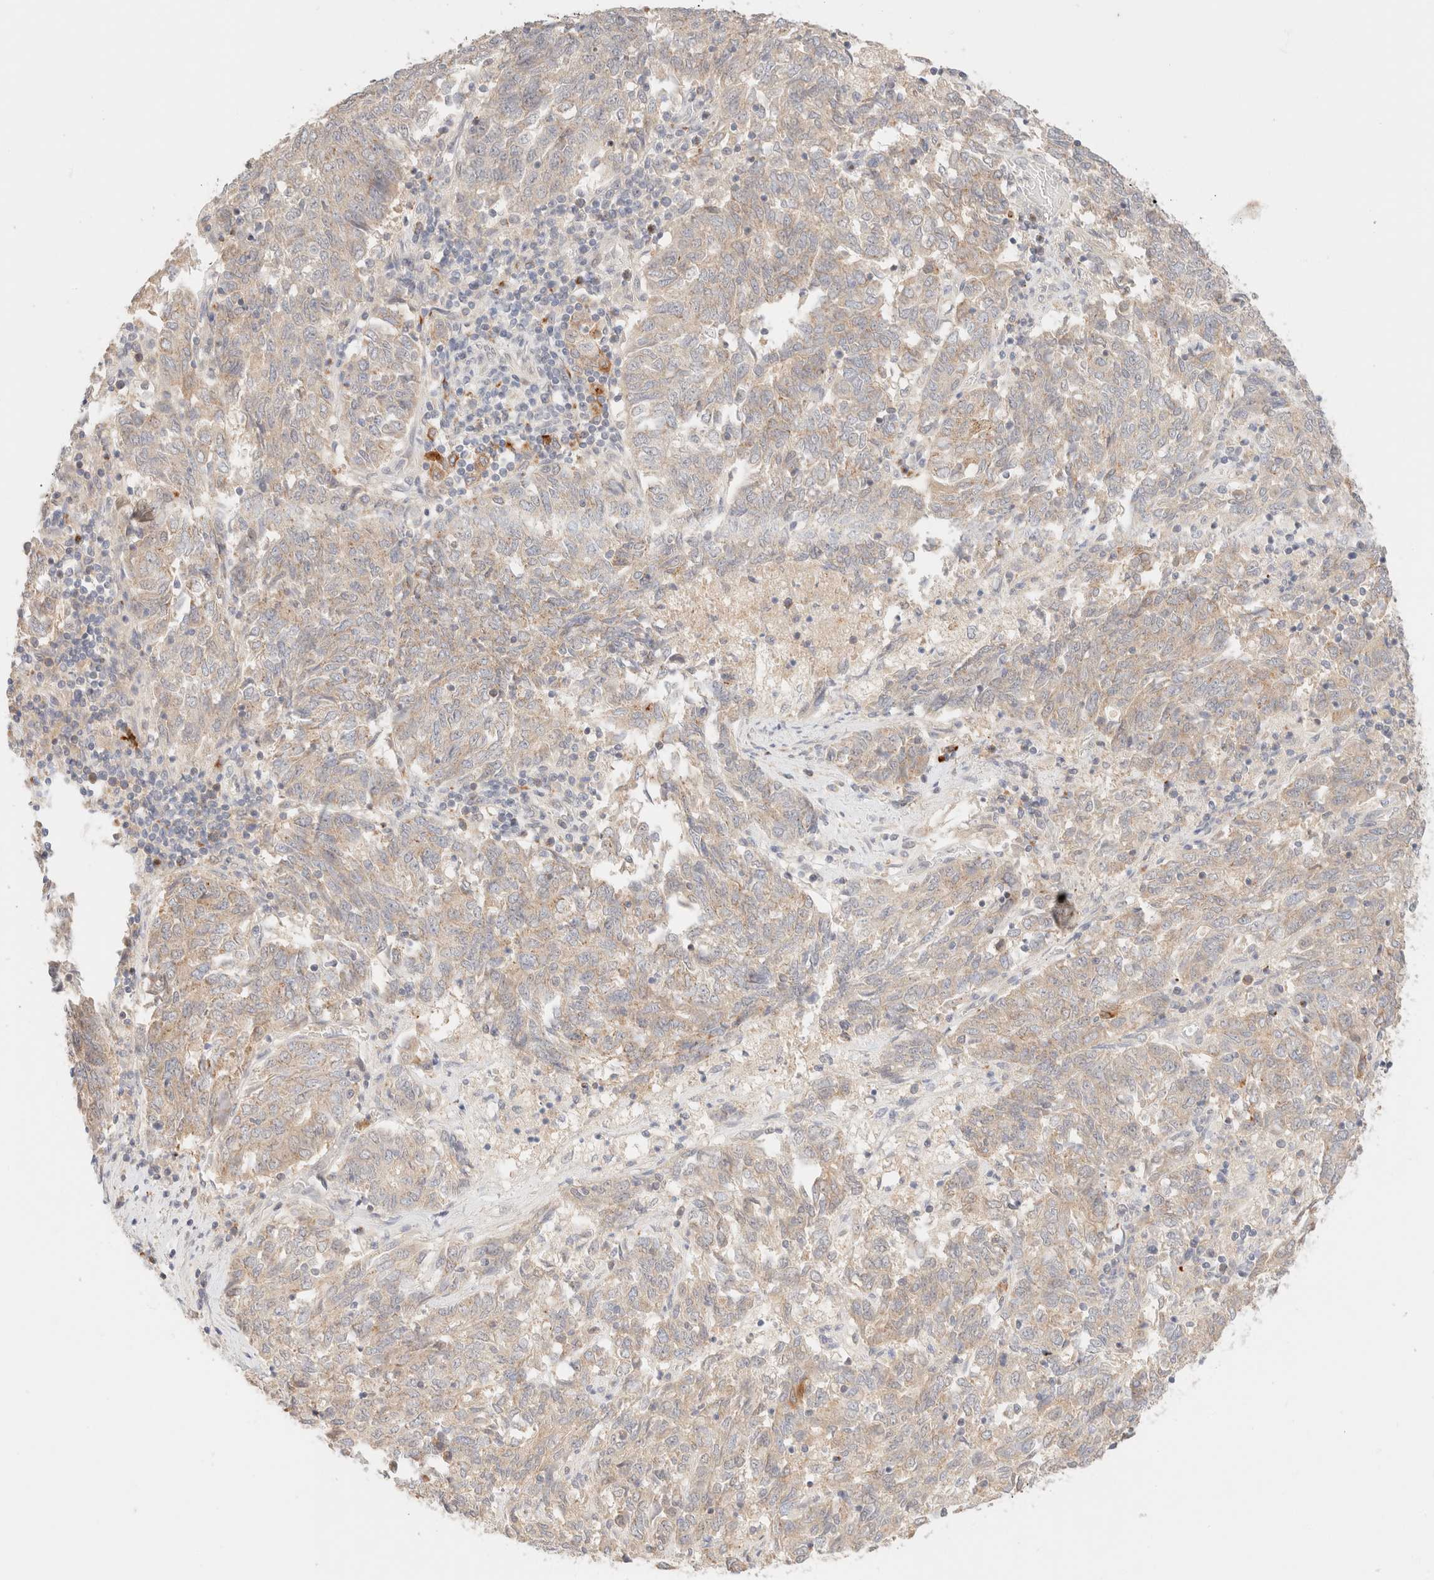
{"staining": {"intensity": "weak", "quantity": ">75%", "location": "cytoplasmic/membranous"}, "tissue": "endometrial cancer", "cell_type": "Tumor cells", "image_type": "cancer", "snomed": [{"axis": "morphology", "description": "Adenocarcinoma, NOS"}, {"axis": "topography", "description": "Endometrium"}], "caption": "Endometrial cancer stained for a protein exhibits weak cytoplasmic/membranous positivity in tumor cells.", "gene": "SGSM2", "patient": {"sex": "female", "age": 80}}